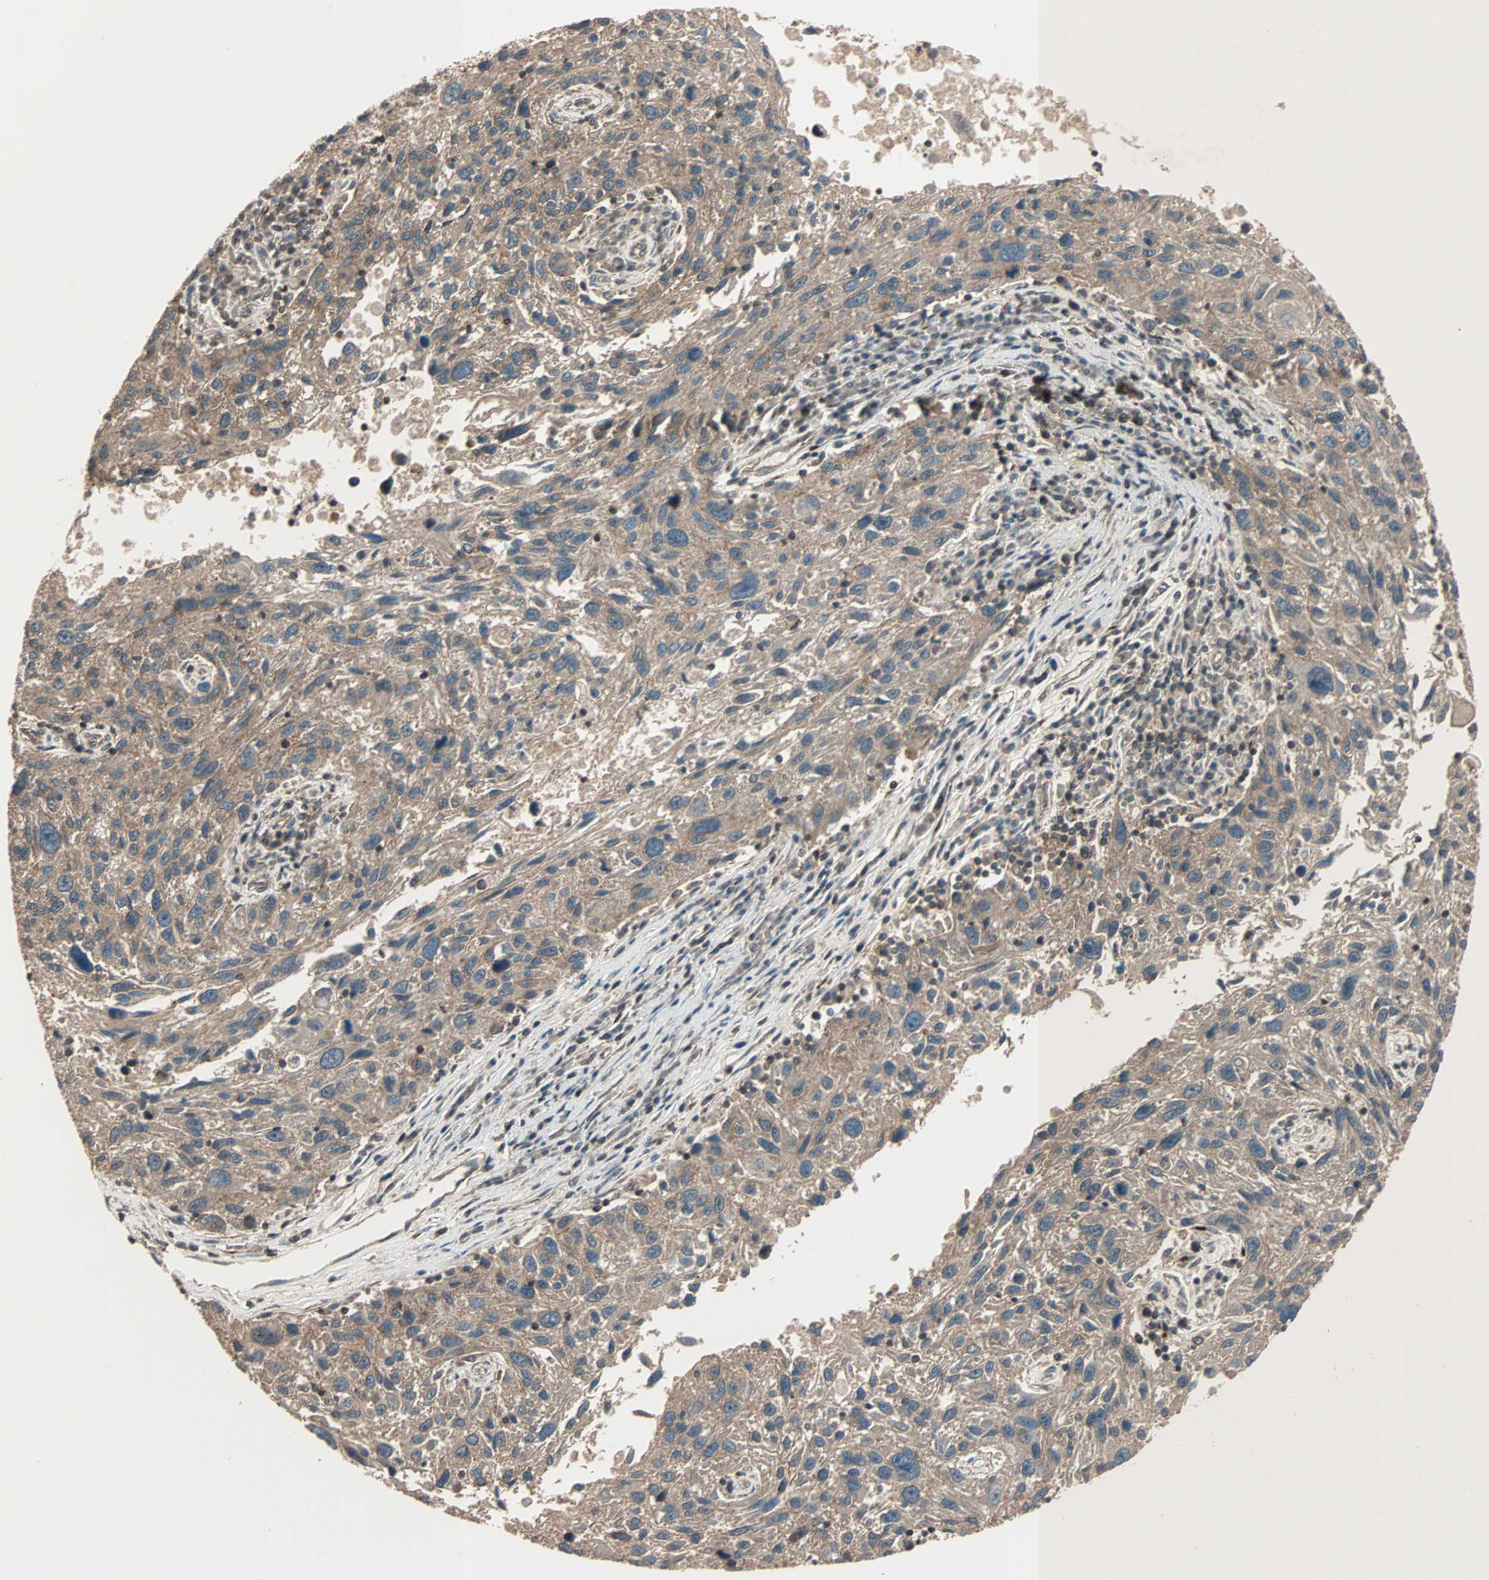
{"staining": {"intensity": "moderate", "quantity": ">75%", "location": "cytoplasmic/membranous"}, "tissue": "melanoma", "cell_type": "Tumor cells", "image_type": "cancer", "snomed": [{"axis": "morphology", "description": "Malignant melanoma, NOS"}, {"axis": "topography", "description": "Skin"}], "caption": "Brown immunohistochemical staining in human melanoma exhibits moderate cytoplasmic/membranous positivity in approximately >75% of tumor cells.", "gene": "MAP3K21", "patient": {"sex": "male", "age": 53}}